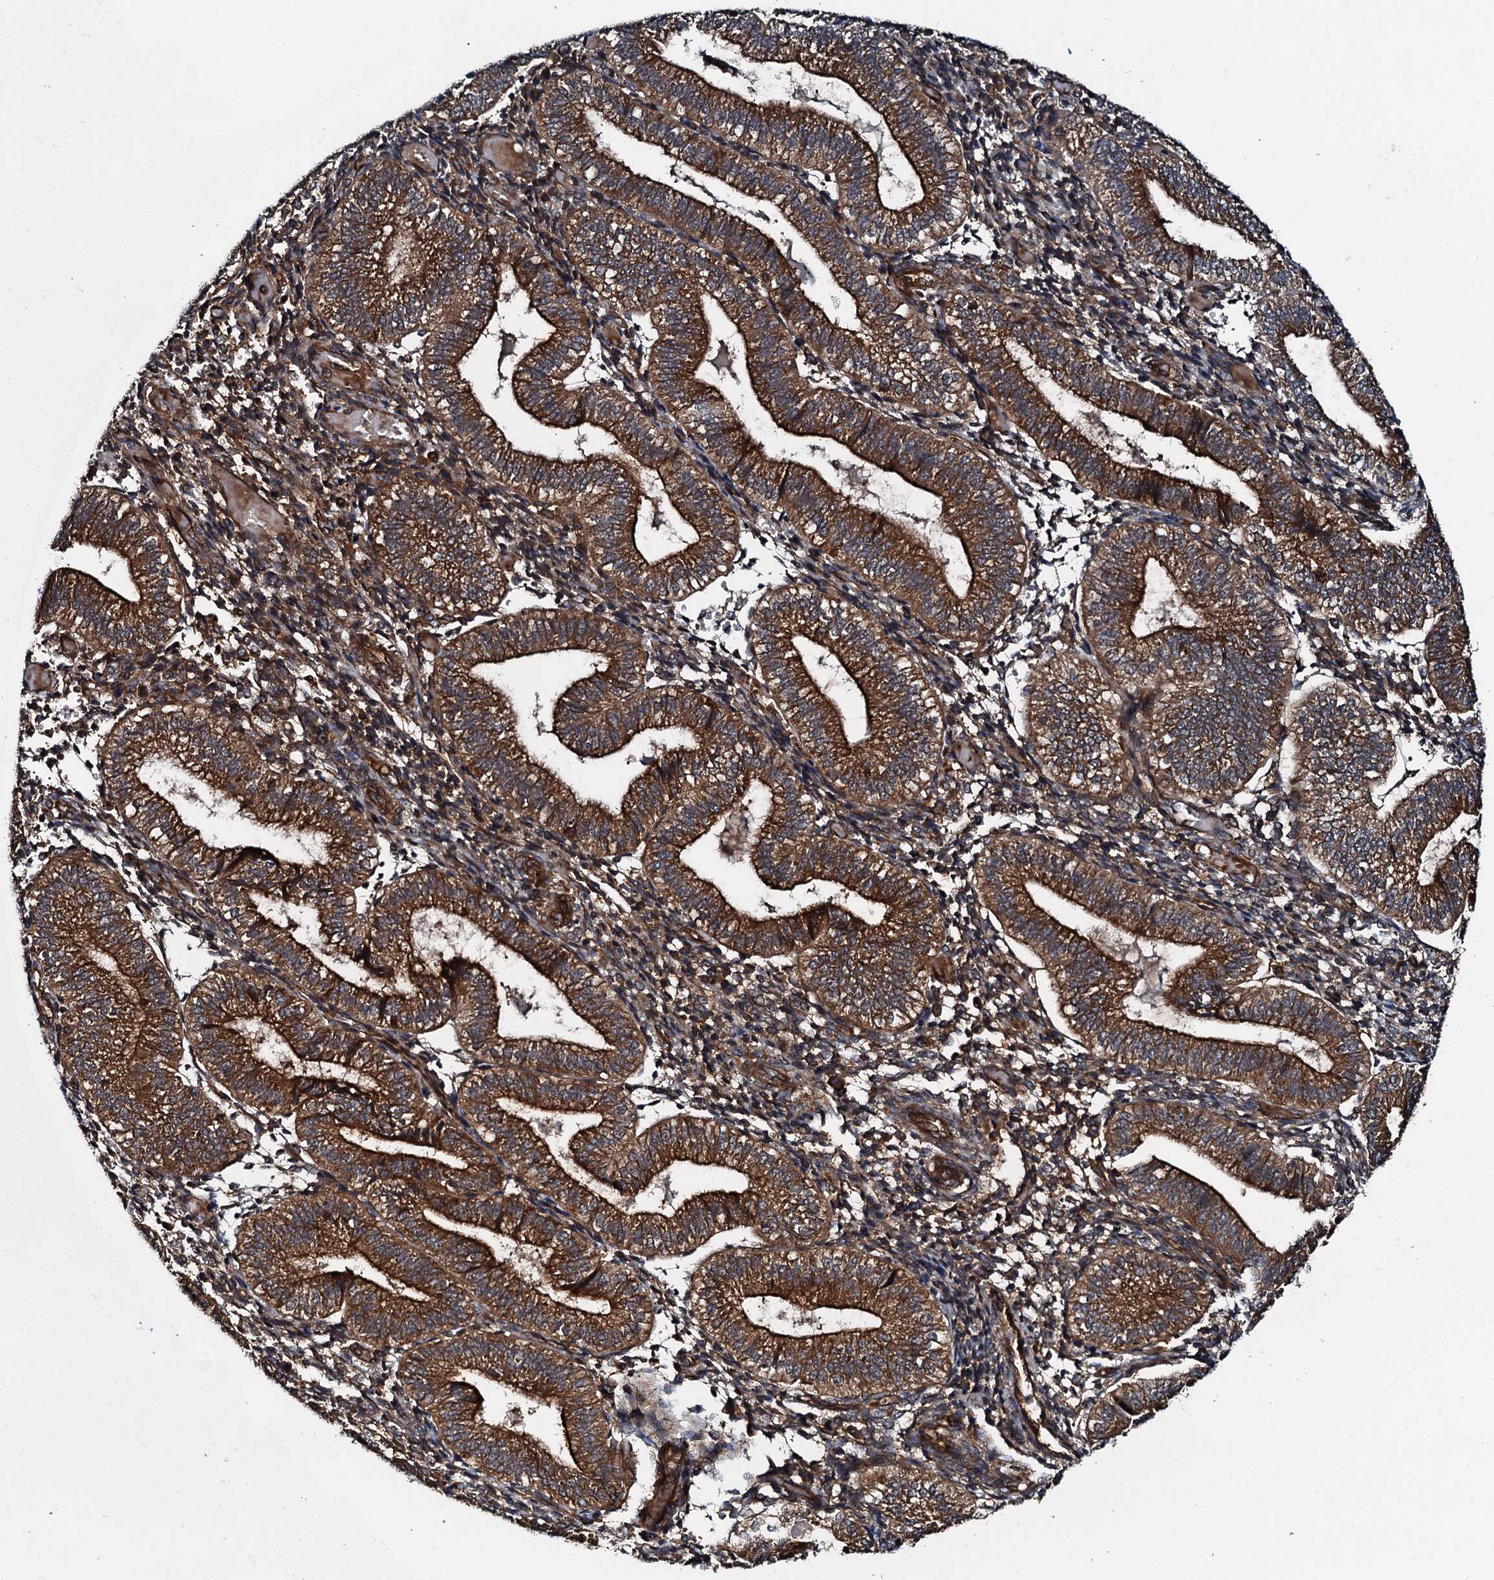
{"staining": {"intensity": "strong", "quantity": "25%-75%", "location": "cytoplasmic/membranous"}, "tissue": "endometrium", "cell_type": "Cells in endometrial stroma", "image_type": "normal", "snomed": [{"axis": "morphology", "description": "Normal tissue, NOS"}, {"axis": "topography", "description": "Endometrium"}], "caption": "IHC (DAB (3,3'-diaminobenzidine)) staining of benign endometrium reveals strong cytoplasmic/membranous protein positivity in about 25%-75% of cells in endometrial stroma. The protein of interest is shown in brown color, while the nuclei are stained blue.", "gene": "FLYWCH1", "patient": {"sex": "female", "age": 34}}